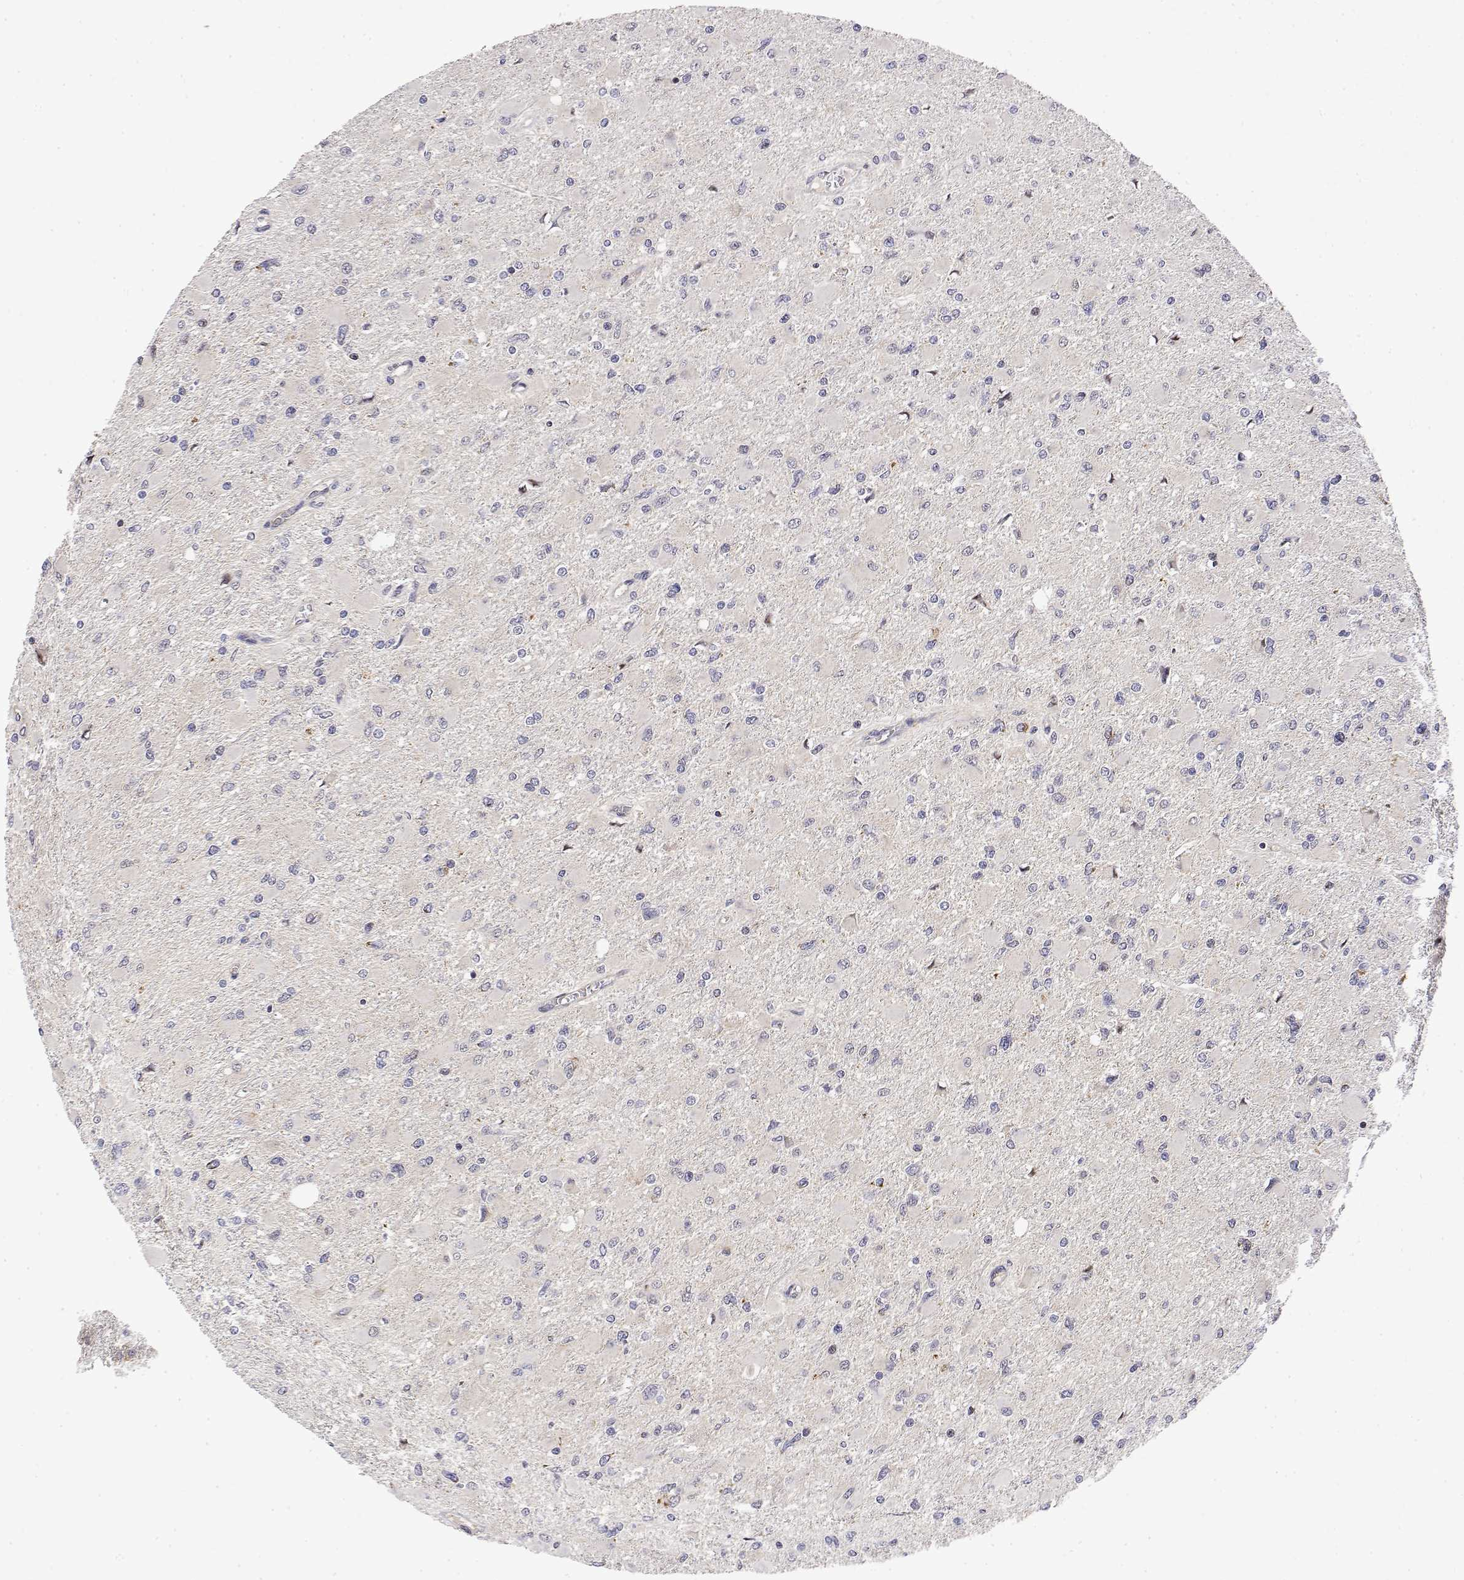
{"staining": {"intensity": "negative", "quantity": "none", "location": "none"}, "tissue": "glioma", "cell_type": "Tumor cells", "image_type": "cancer", "snomed": [{"axis": "morphology", "description": "Glioma, malignant, High grade"}, {"axis": "topography", "description": "Cerebral cortex"}], "caption": "A high-resolution micrograph shows IHC staining of glioma, which displays no significant expression in tumor cells. Brightfield microscopy of IHC stained with DAB (brown) and hematoxylin (blue), captured at high magnification.", "gene": "GADD45GIP1", "patient": {"sex": "female", "age": 36}}